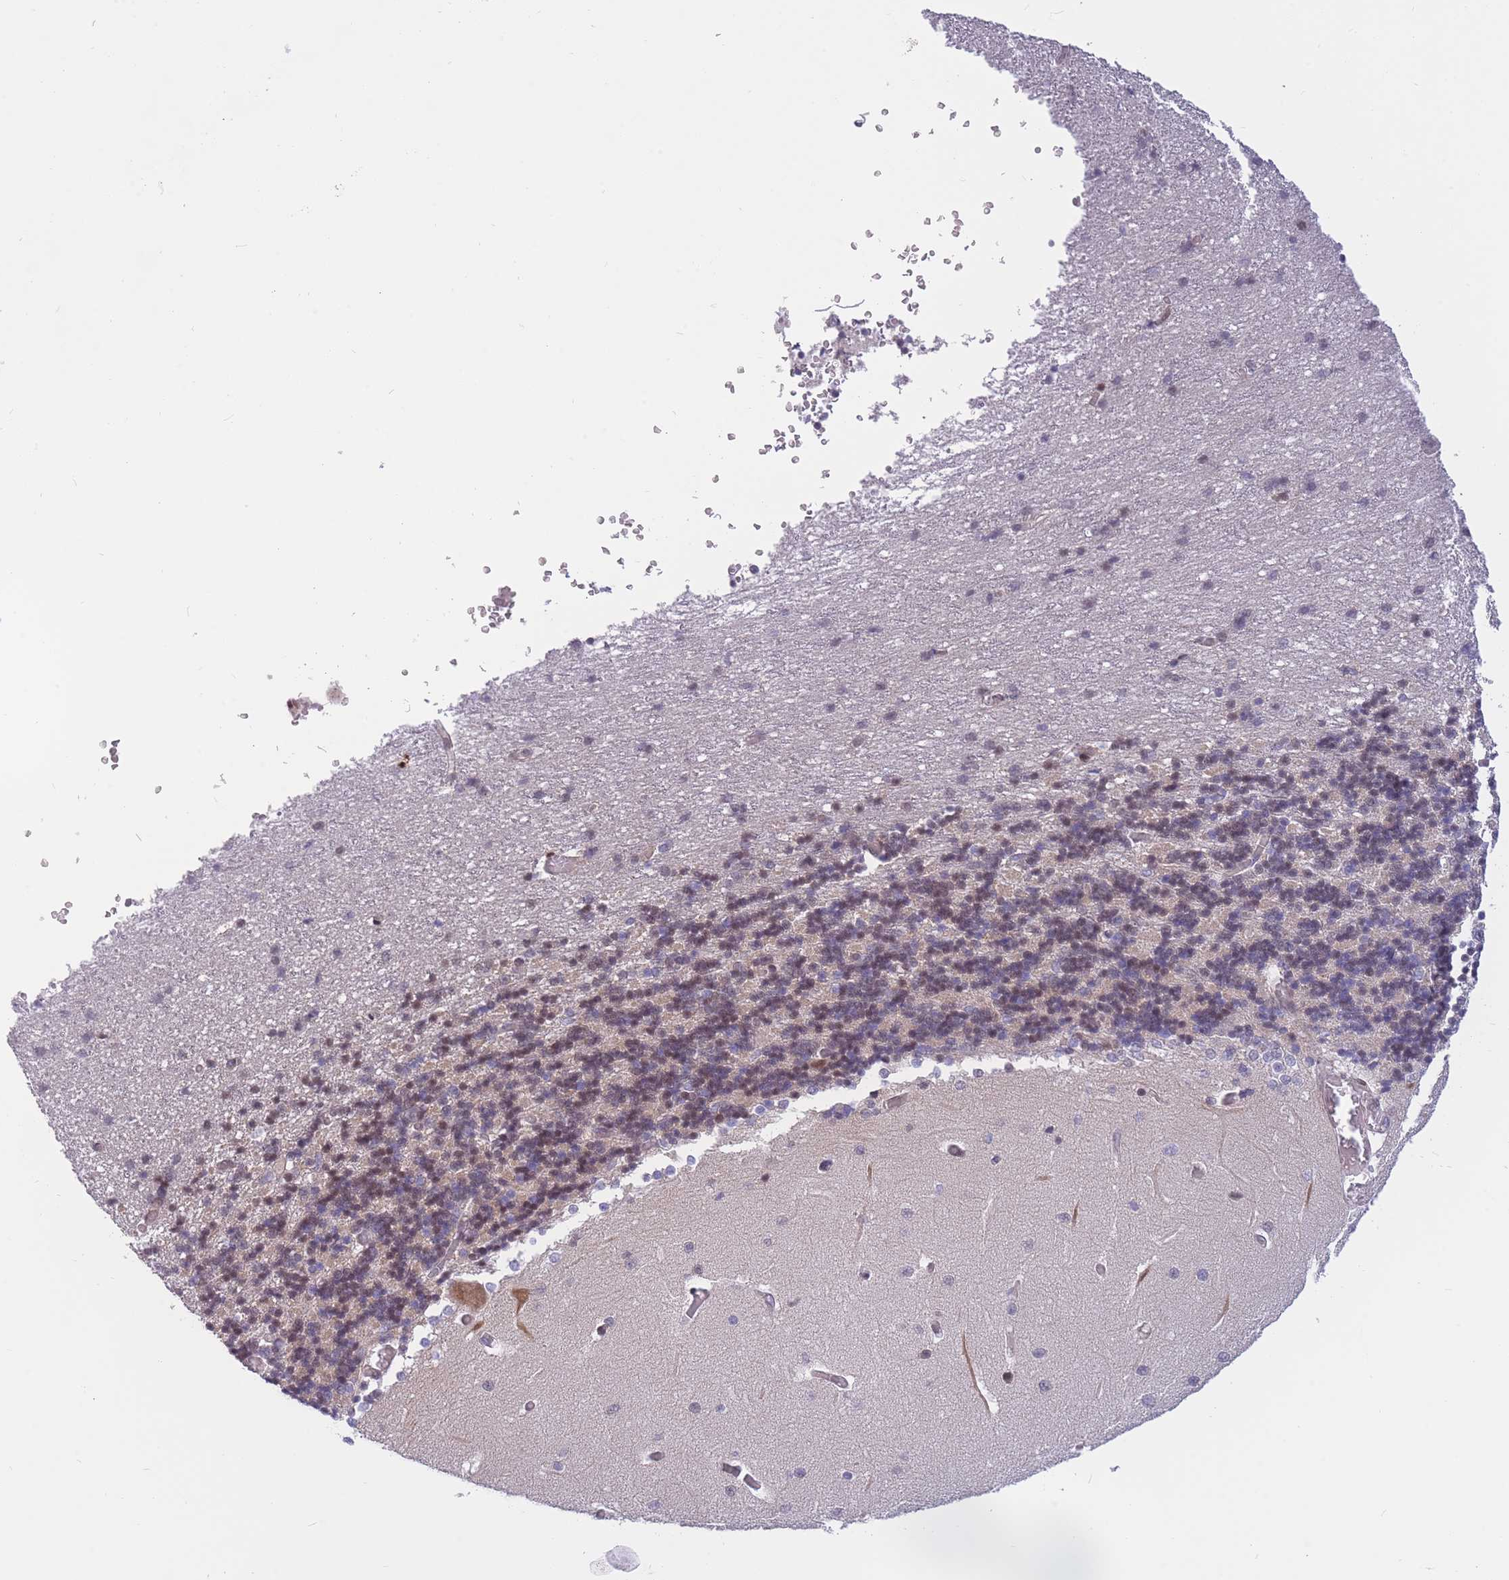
{"staining": {"intensity": "negative", "quantity": "none", "location": "none"}, "tissue": "cerebellum", "cell_type": "Cells in granular layer", "image_type": "normal", "snomed": [{"axis": "morphology", "description": "Normal tissue, NOS"}, {"axis": "topography", "description": "Cerebellum"}], "caption": "IHC of benign cerebellum exhibits no expression in cells in granular layer.", "gene": "BCL9L", "patient": {"sex": "male", "age": 37}}